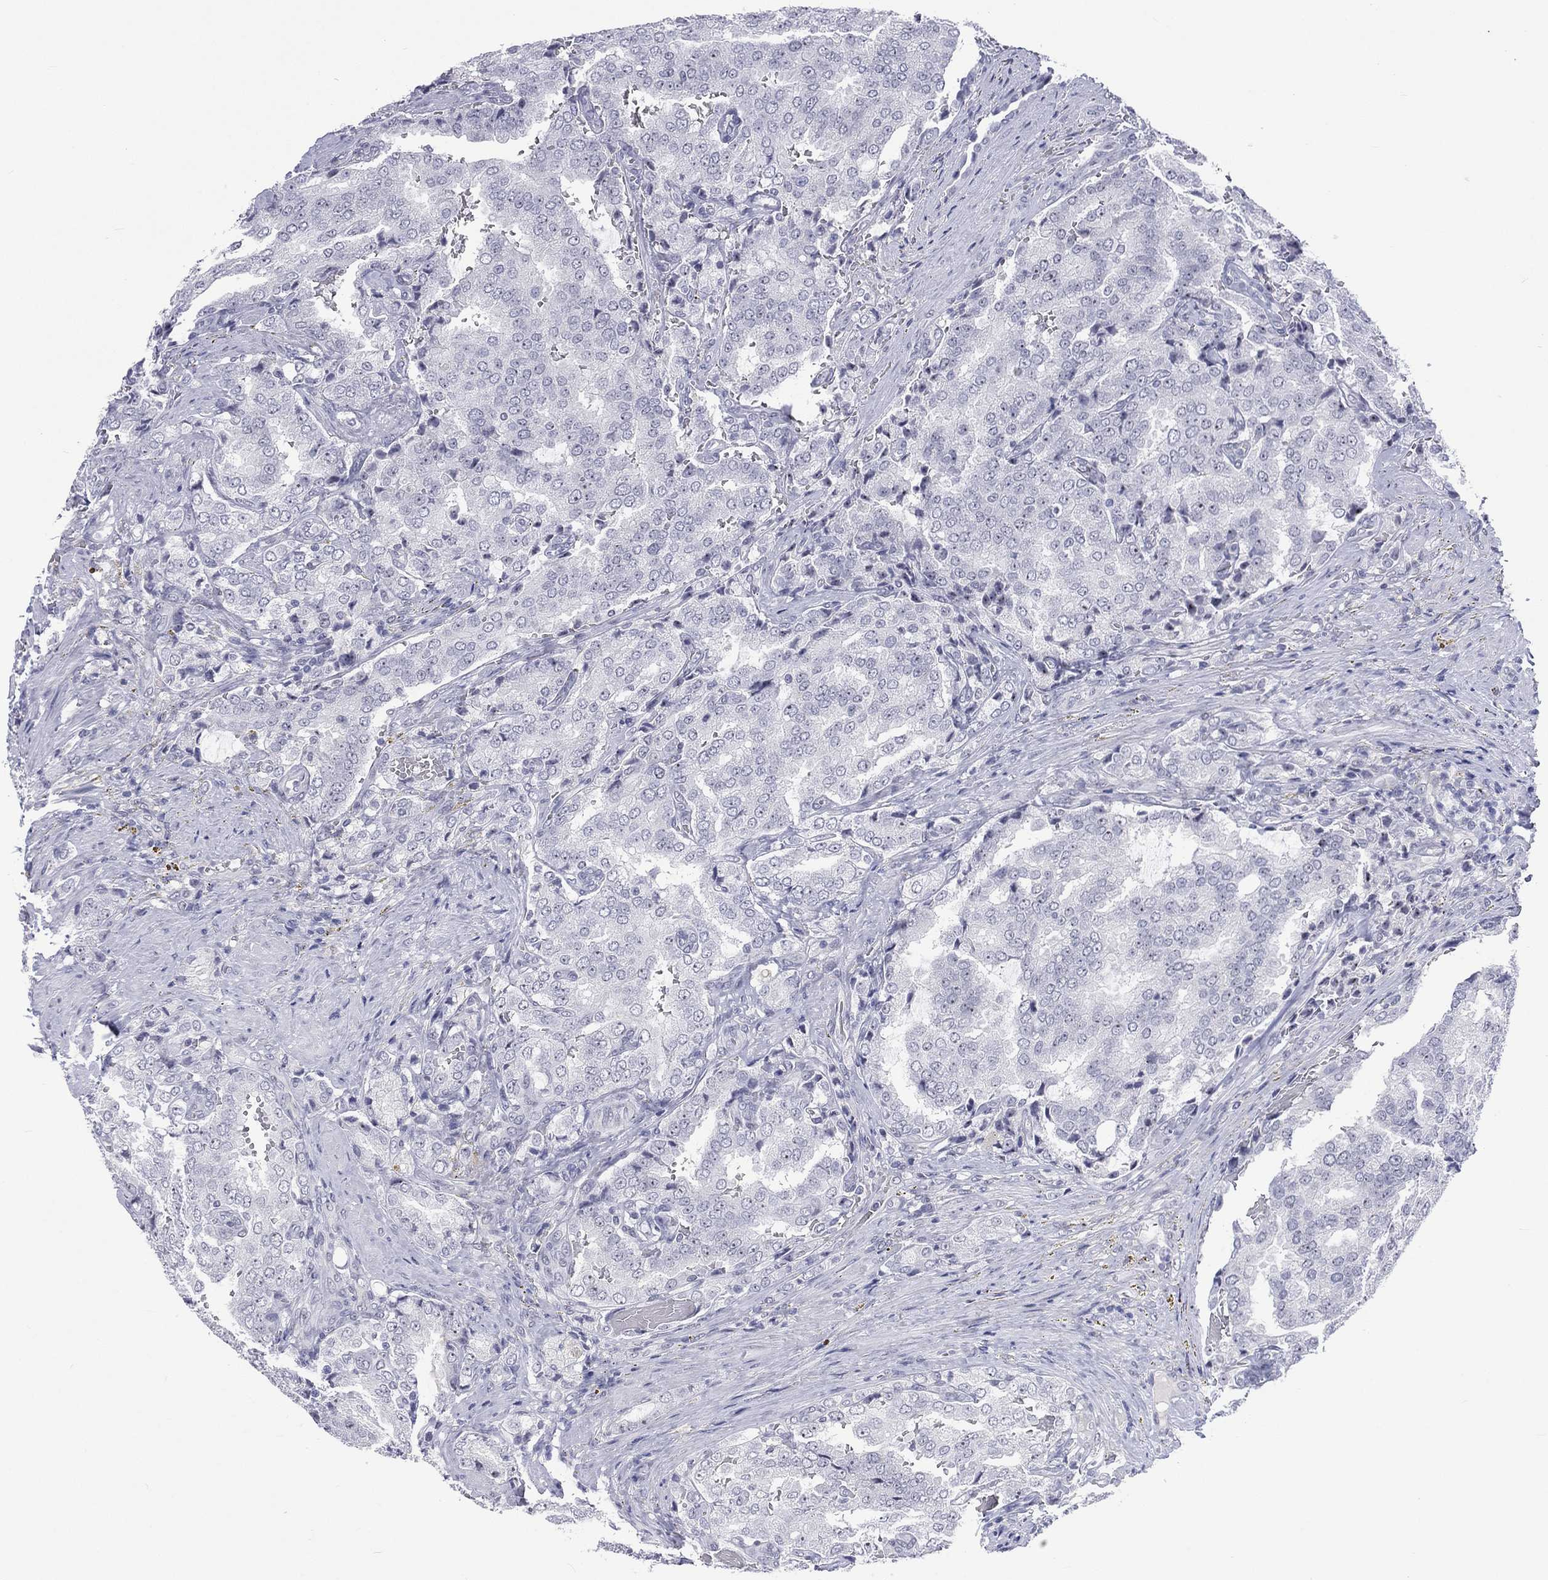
{"staining": {"intensity": "negative", "quantity": "none", "location": "none"}, "tissue": "prostate cancer", "cell_type": "Tumor cells", "image_type": "cancer", "snomed": [{"axis": "morphology", "description": "Adenocarcinoma, NOS"}, {"axis": "topography", "description": "Prostate"}], "caption": "Tumor cells are negative for protein expression in human prostate cancer (adenocarcinoma). The staining was performed using DAB to visualize the protein expression in brown, while the nuclei were stained in blue with hematoxylin (Magnification: 20x).", "gene": "SSX1", "patient": {"sex": "male", "age": 65}}